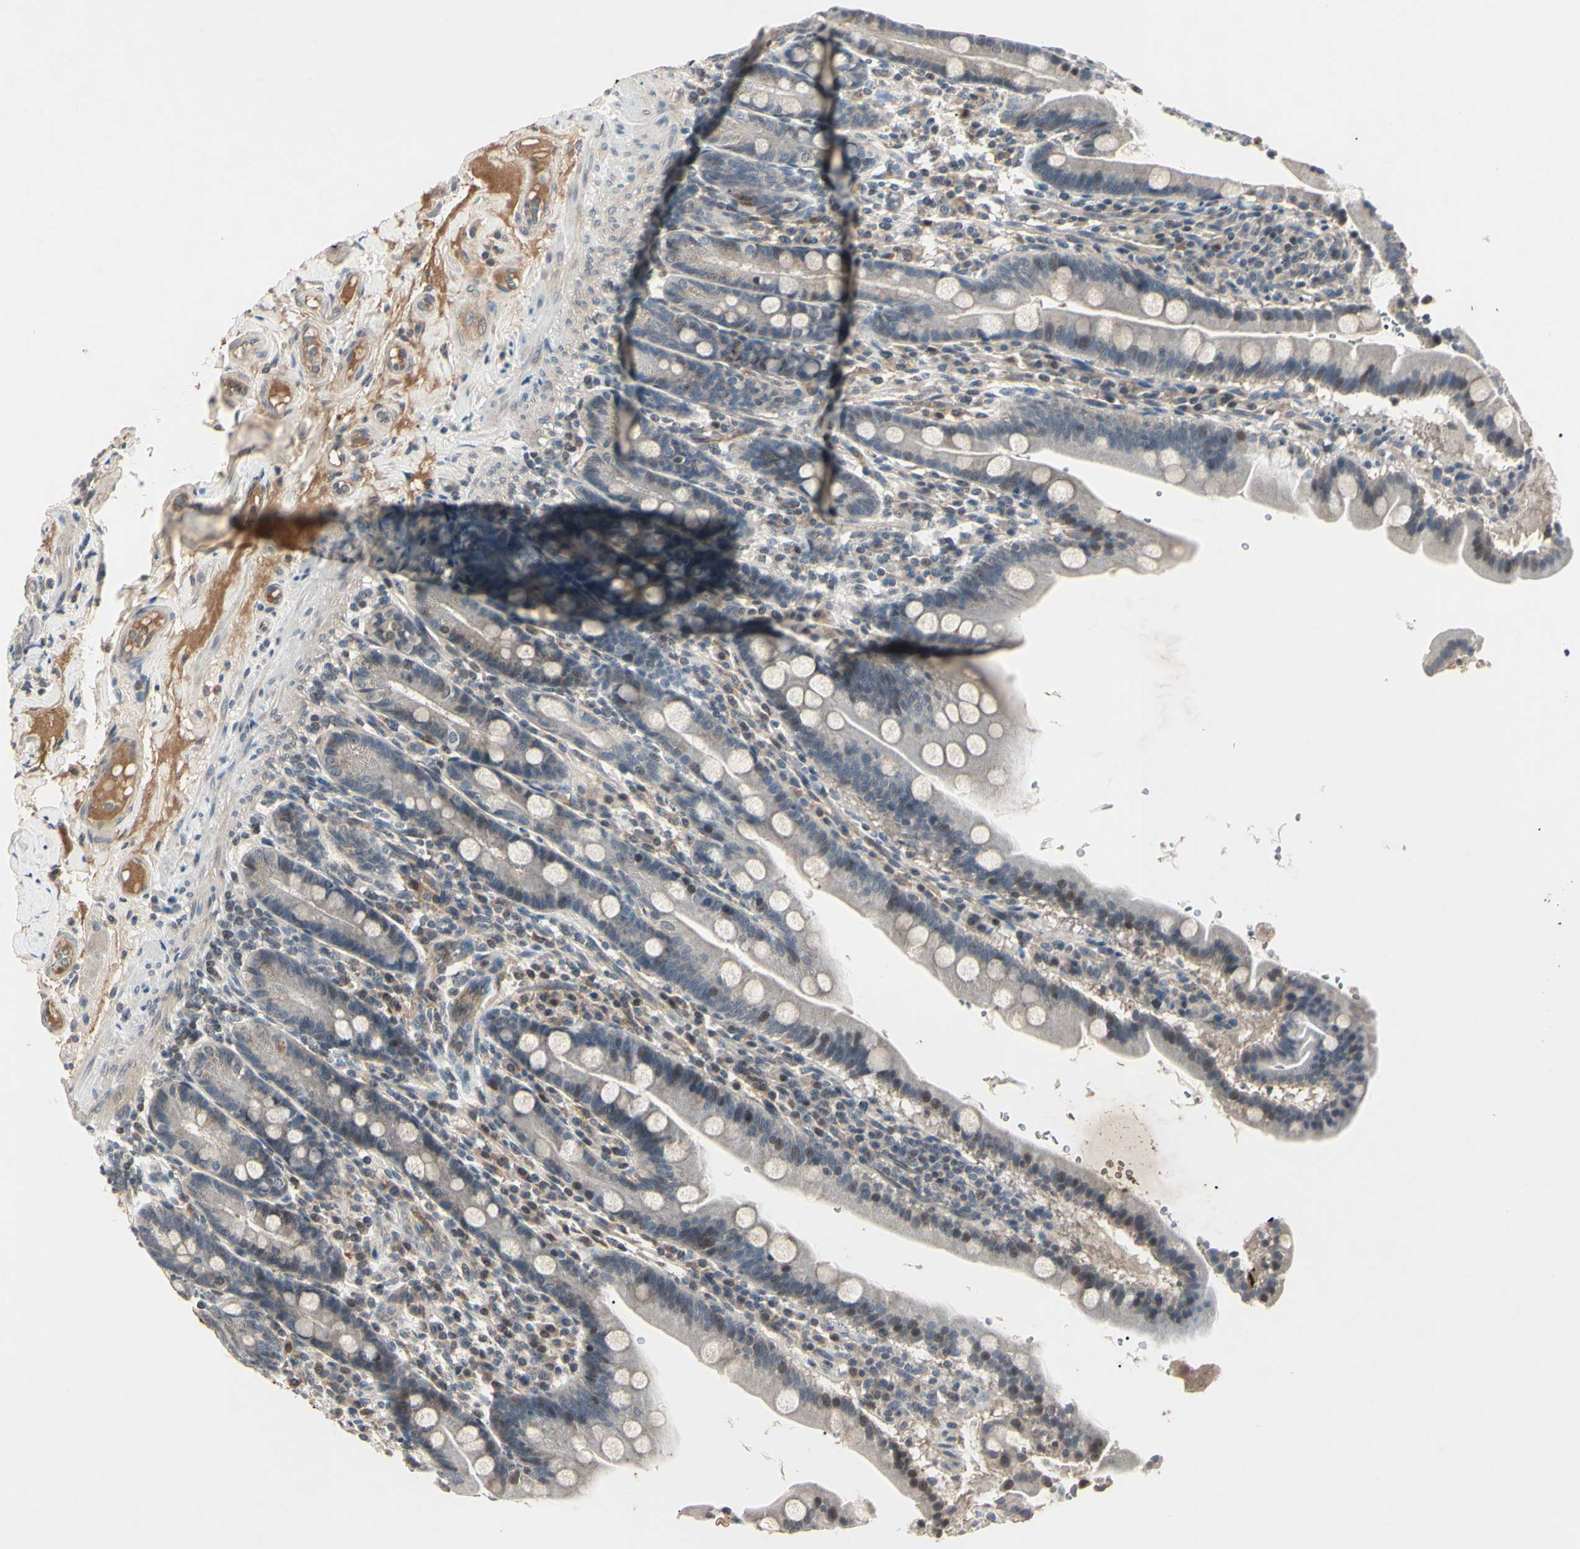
{"staining": {"intensity": "weak", "quantity": "25%-75%", "location": "cytoplasmic/membranous"}, "tissue": "duodenum", "cell_type": "Glandular cells", "image_type": "normal", "snomed": [{"axis": "morphology", "description": "Normal tissue, NOS"}, {"axis": "topography", "description": "Duodenum"}], "caption": "Immunohistochemical staining of normal duodenum exhibits low levels of weak cytoplasmic/membranous expression in approximately 25%-75% of glandular cells. Nuclei are stained in blue.", "gene": "AEBP1", "patient": {"sex": "male", "age": 50}}